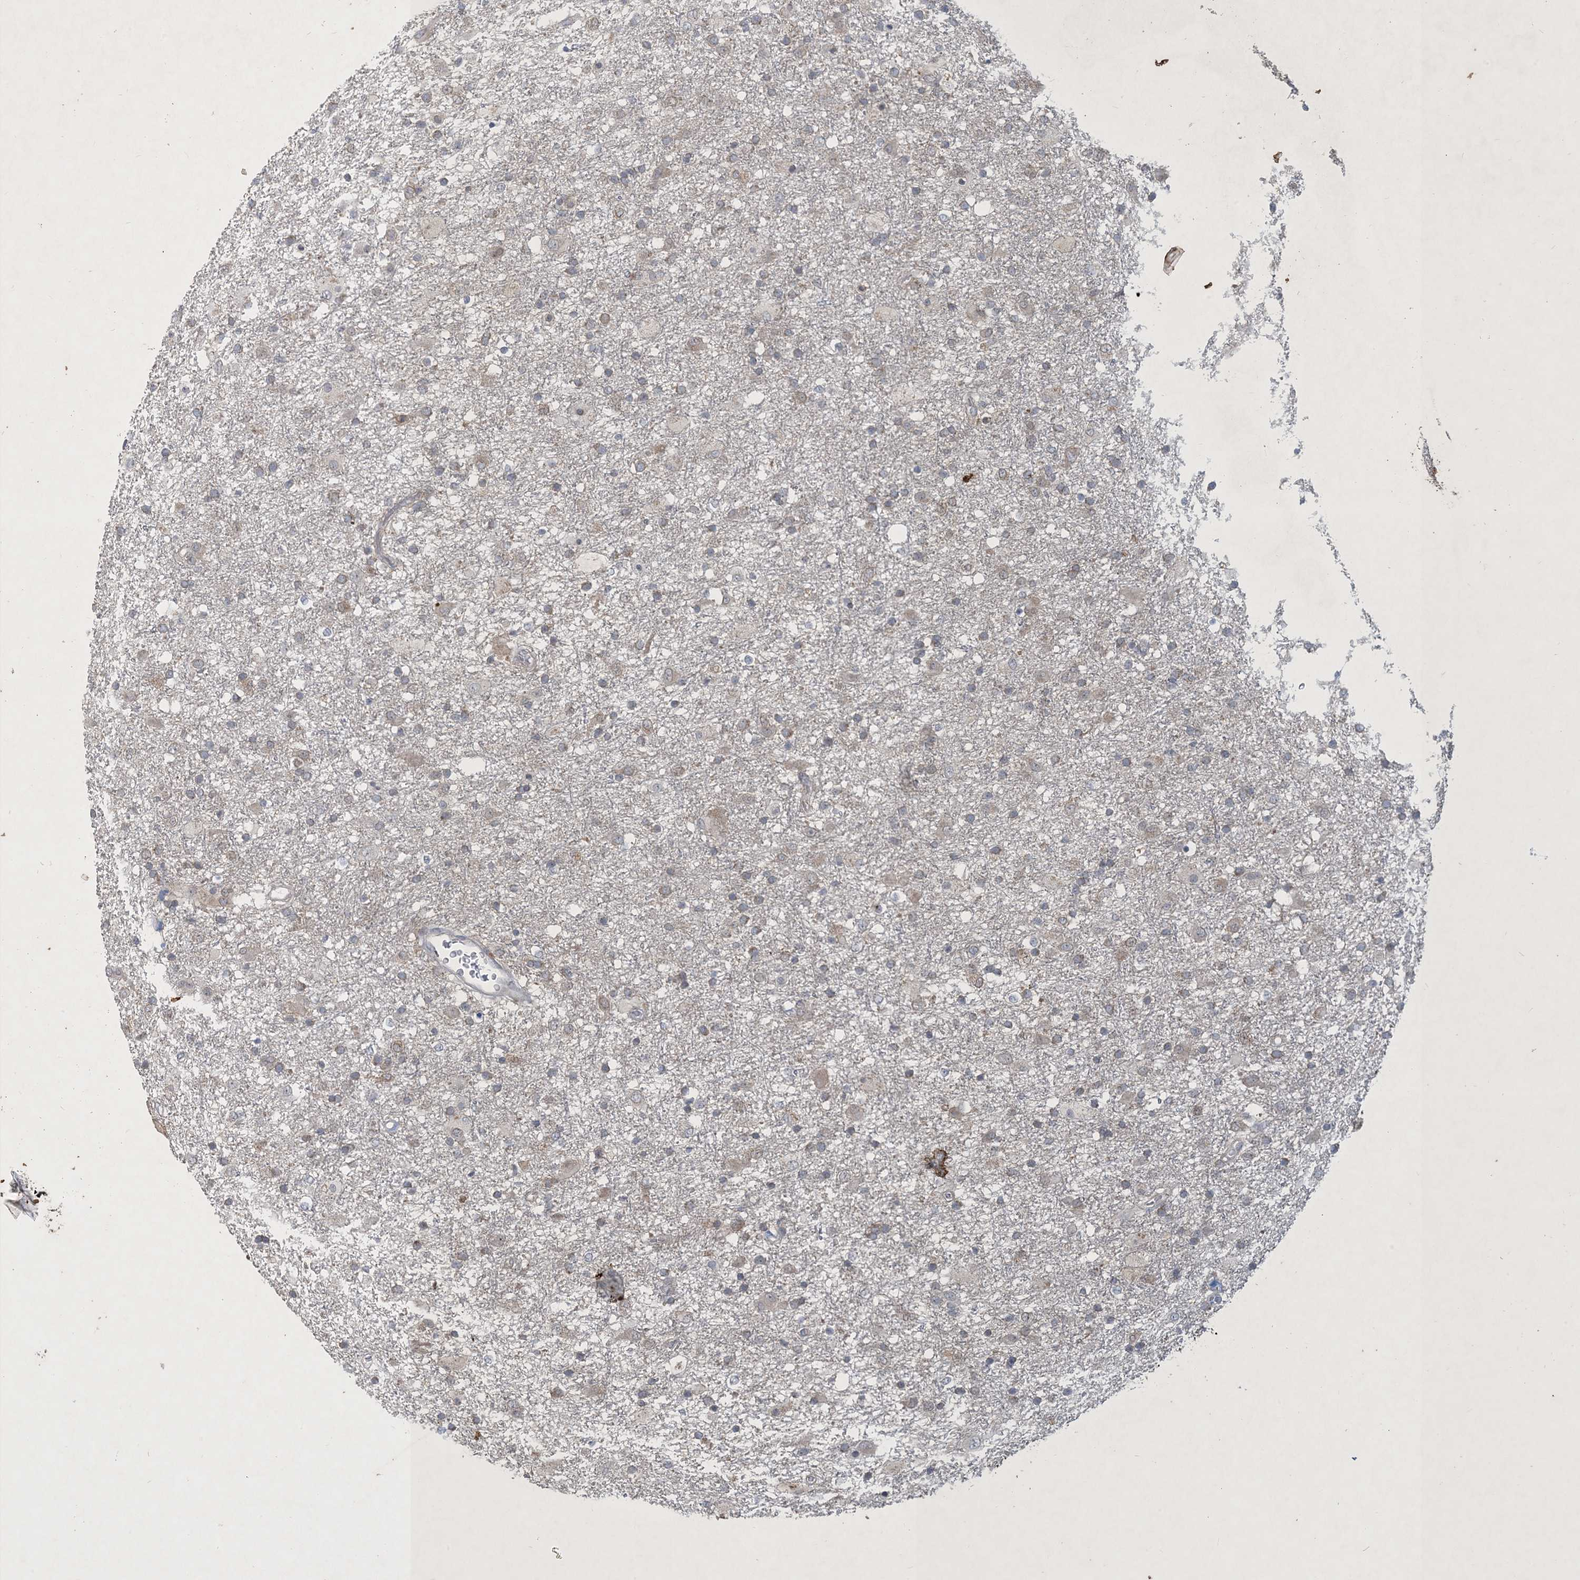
{"staining": {"intensity": "weak", "quantity": "<25%", "location": "cytoplasmic/membranous"}, "tissue": "glioma", "cell_type": "Tumor cells", "image_type": "cancer", "snomed": [{"axis": "morphology", "description": "Glioma, malignant, Low grade"}, {"axis": "topography", "description": "Brain"}], "caption": "DAB (3,3'-diaminobenzidine) immunohistochemical staining of human glioma displays no significant positivity in tumor cells. (Stains: DAB immunohistochemistry (IHC) with hematoxylin counter stain, Microscopy: brightfield microscopy at high magnification).", "gene": "CDS1", "patient": {"sex": "male", "age": 65}}